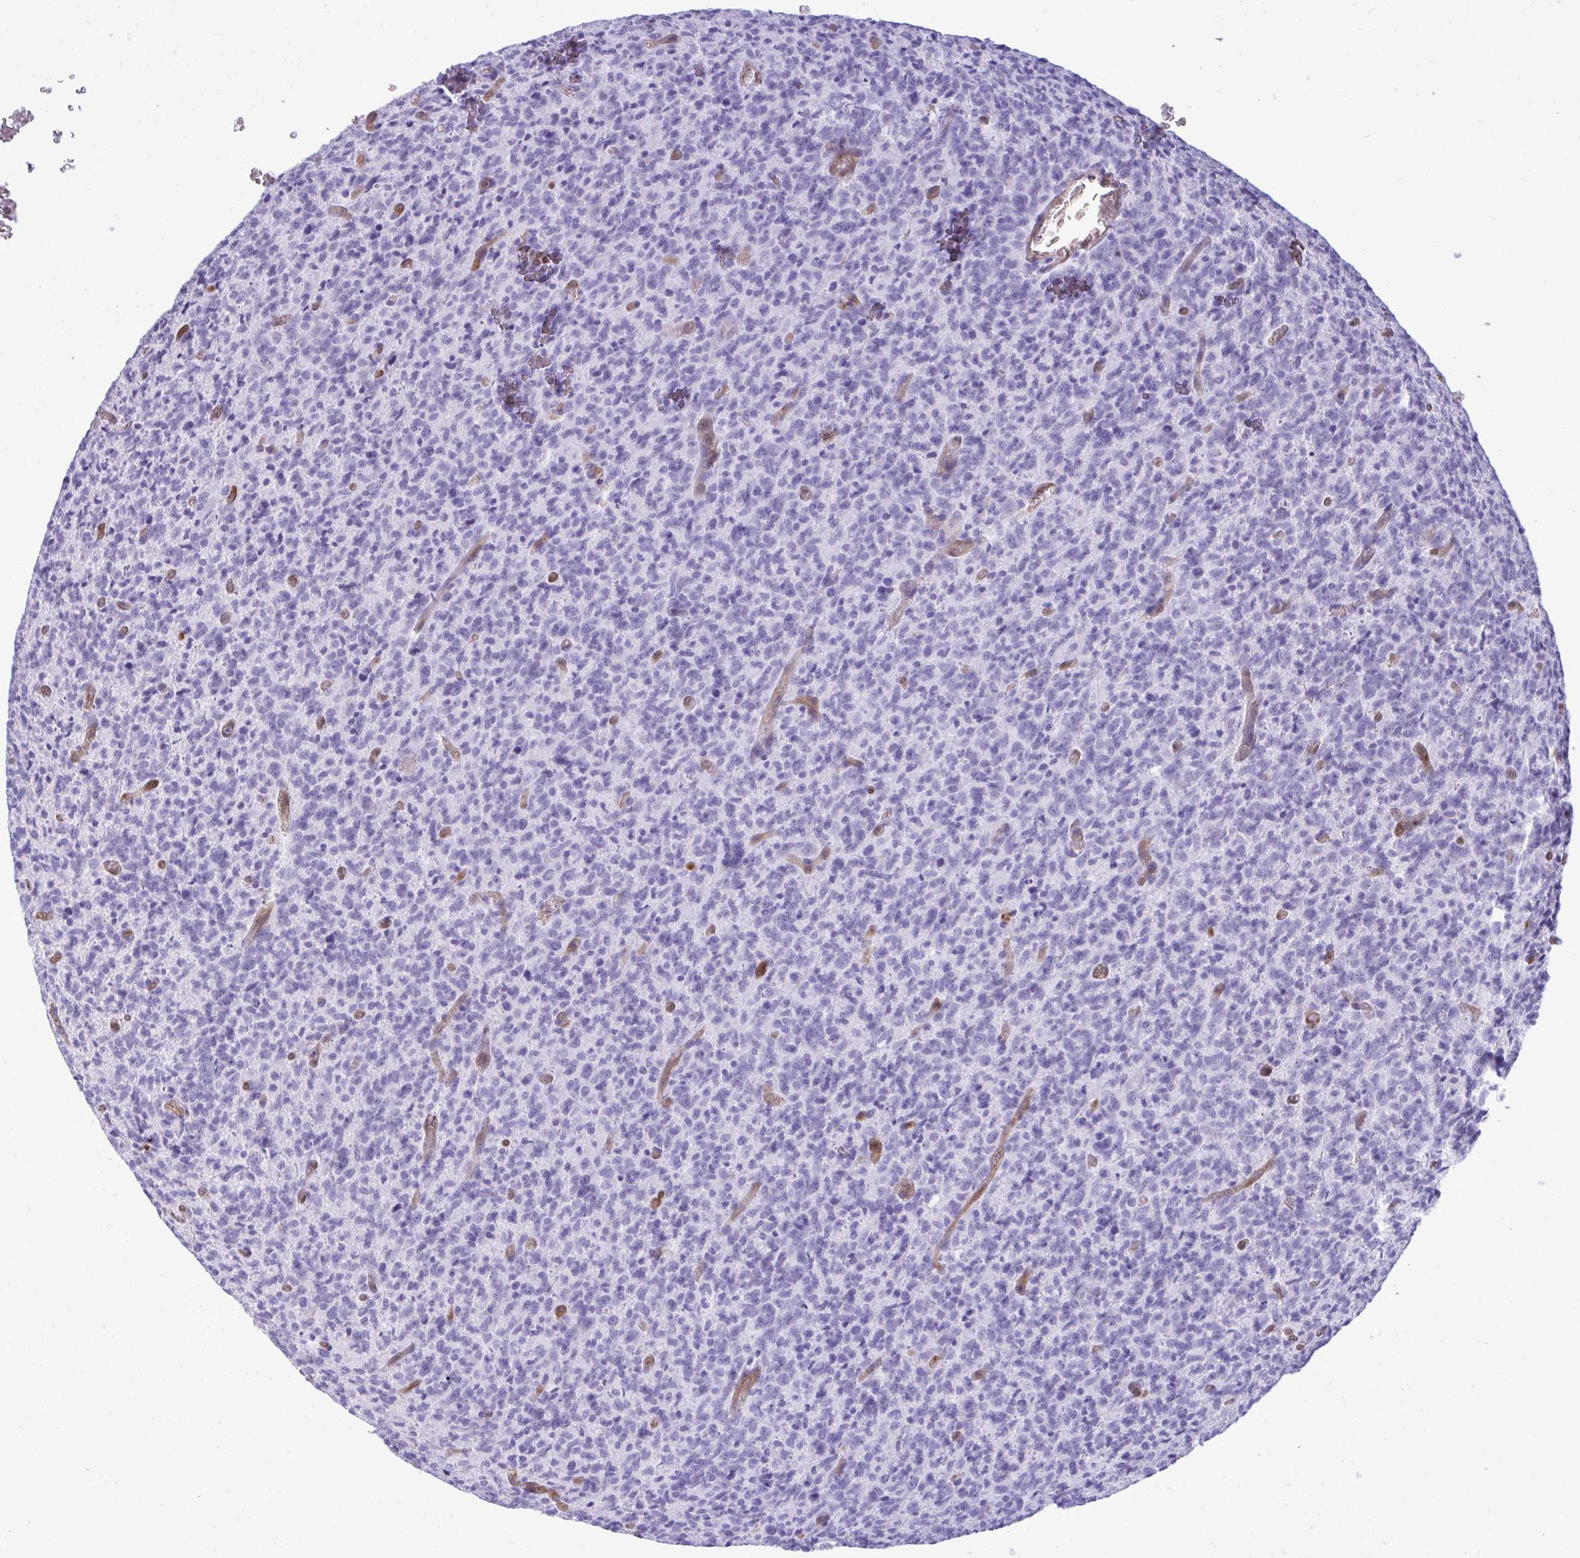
{"staining": {"intensity": "negative", "quantity": "none", "location": "none"}, "tissue": "glioma", "cell_type": "Tumor cells", "image_type": "cancer", "snomed": [{"axis": "morphology", "description": "Glioma, malignant, High grade"}, {"axis": "topography", "description": "Brain"}], "caption": "Tumor cells are negative for brown protein staining in glioma.", "gene": "LIMS2", "patient": {"sex": "male", "age": 76}}